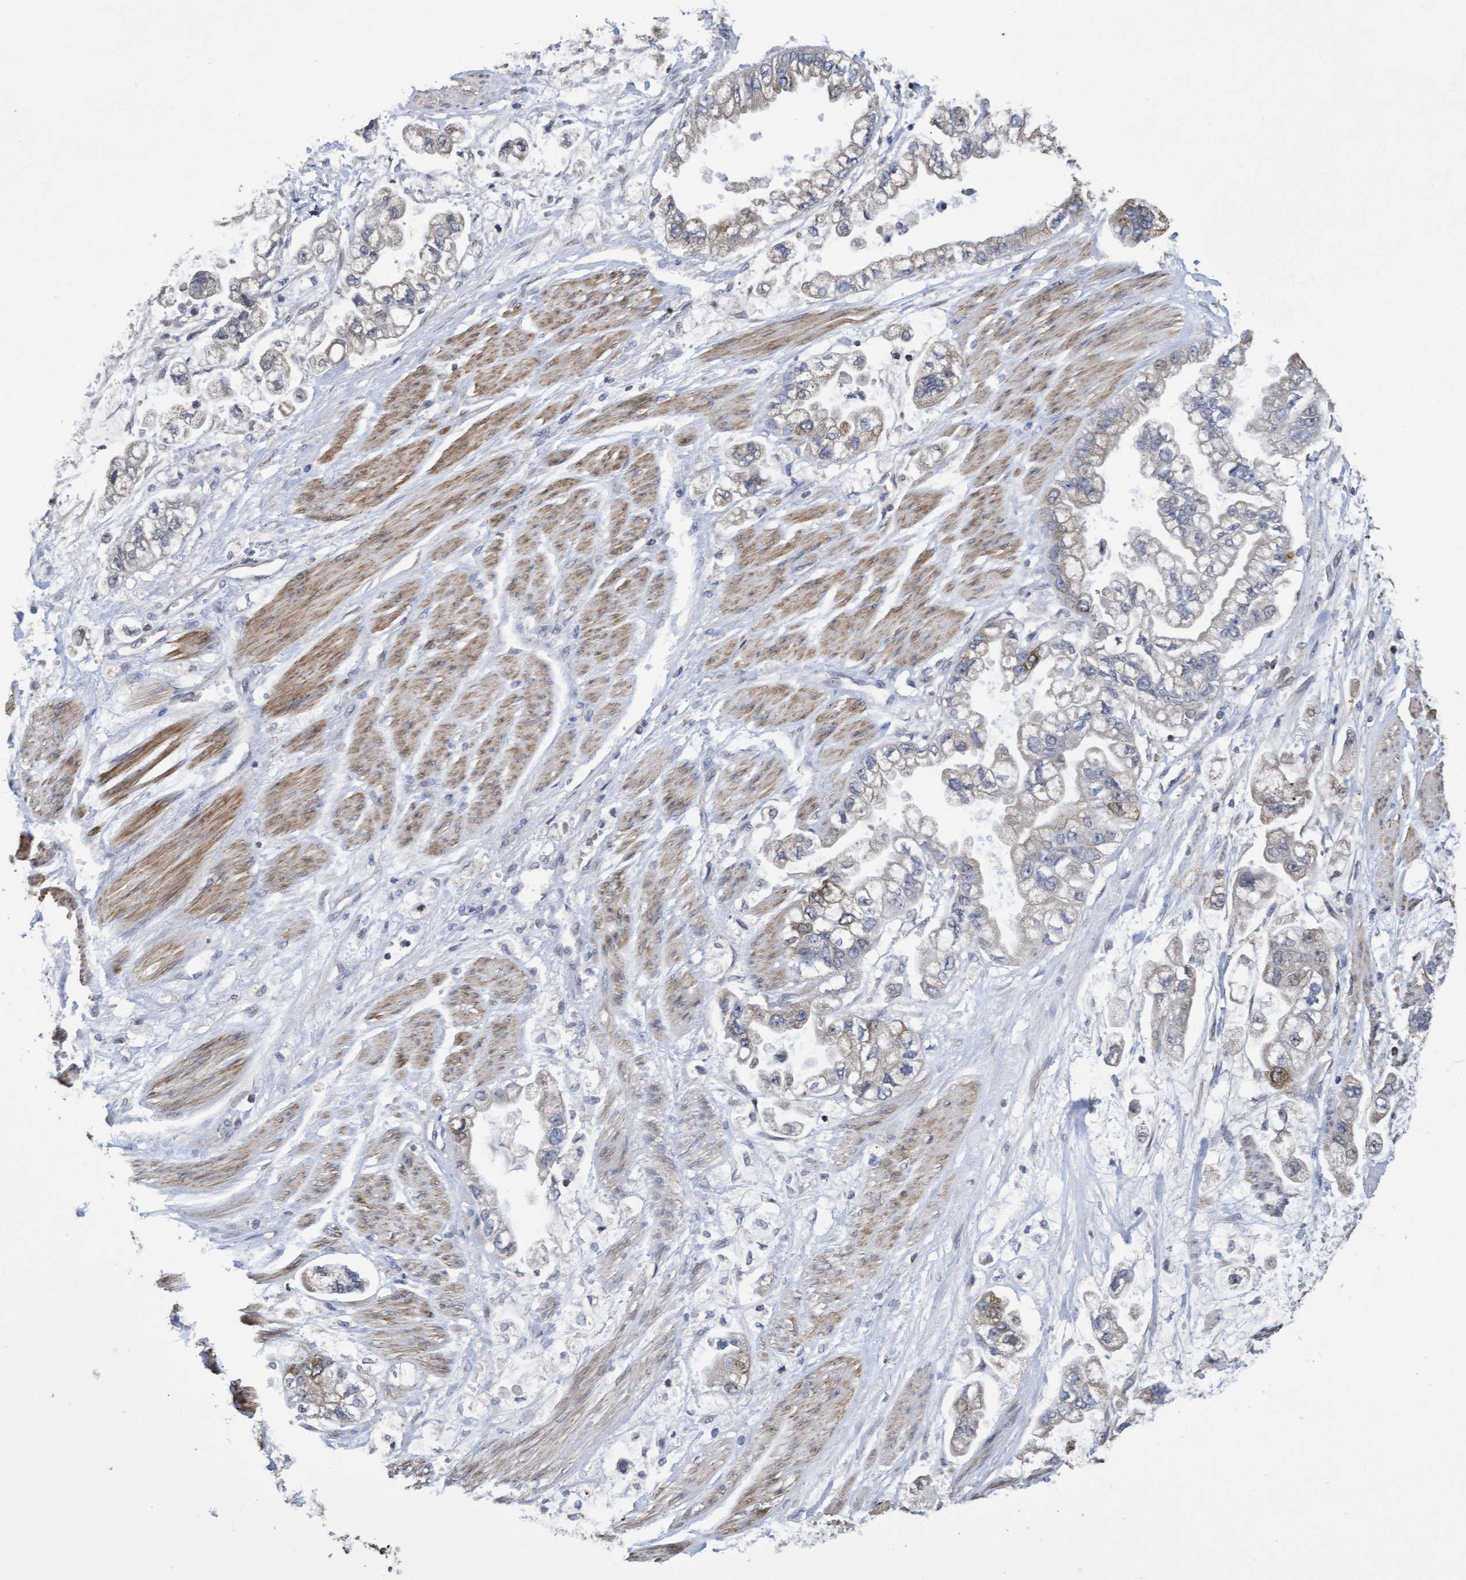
{"staining": {"intensity": "moderate", "quantity": "<25%", "location": "cytoplasmic/membranous"}, "tissue": "stomach cancer", "cell_type": "Tumor cells", "image_type": "cancer", "snomed": [{"axis": "morphology", "description": "Normal tissue, NOS"}, {"axis": "morphology", "description": "Adenocarcinoma, NOS"}, {"axis": "topography", "description": "Stomach"}], "caption": "High-power microscopy captured an immunohistochemistry micrograph of stomach cancer (adenocarcinoma), revealing moderate cytoplasmic/membranous staining in approximately <25% of tumor cells.", "gene": "SLBP", "patient": {"sex": "male", "age": 62}}